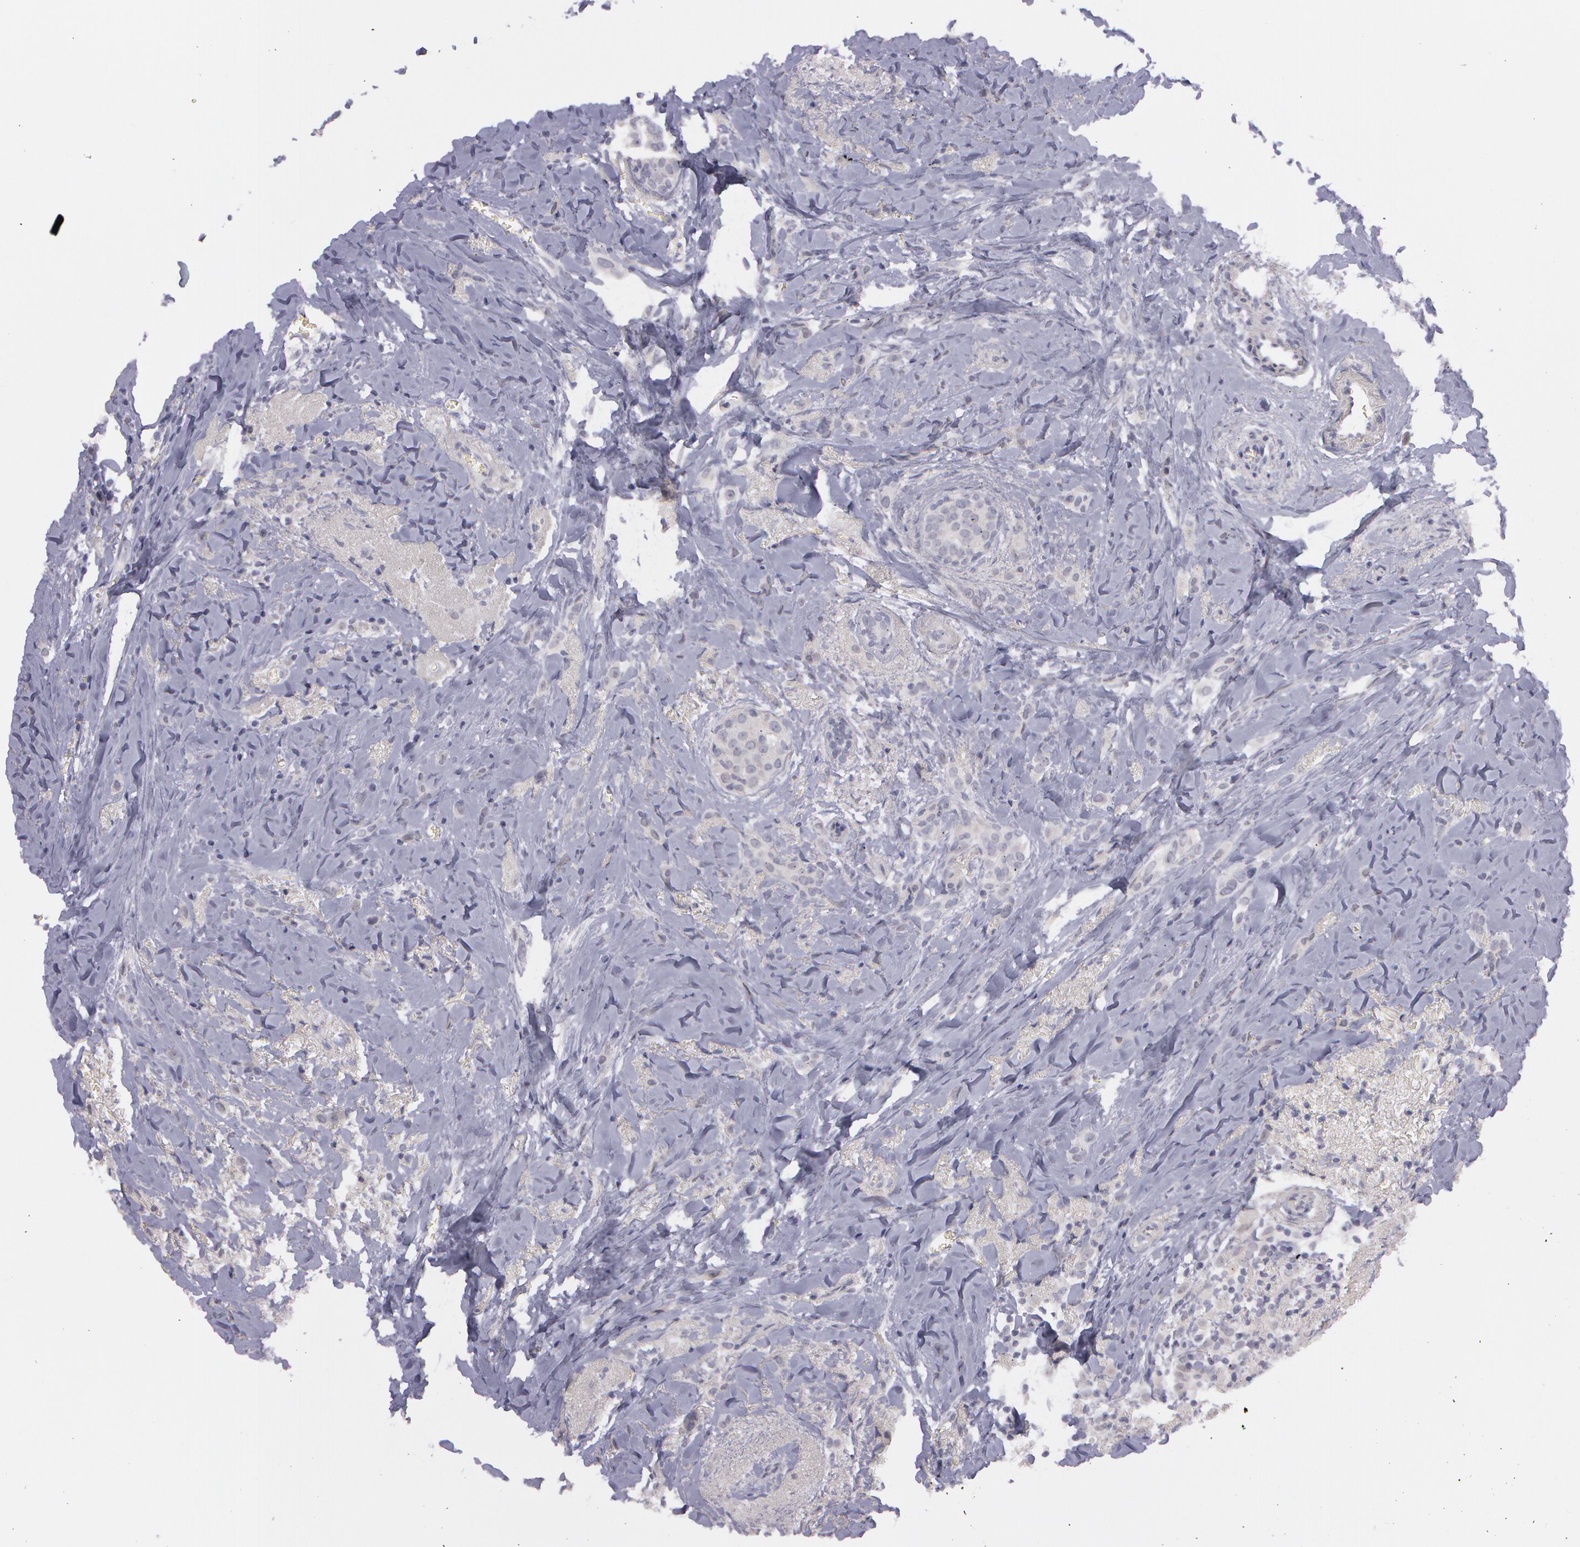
{"staining": {"intensity": "negative", "quantity": "none", "location": "none"}, "tissue": "breast cancer", "cell_type": "Tumor cells", "image_type": "cancer", "snomed": [{"axis": "morphology", "description": "Lobular carcinoma"}, {"axis": "topography", "description": "Breast"}], "caption": "Human lobular carcinoma (breast) stained for a protein using IHC displays no staining in tumor cells.", "gene": "IL1RN", "patient": {"sex": "female", "age": 57}}